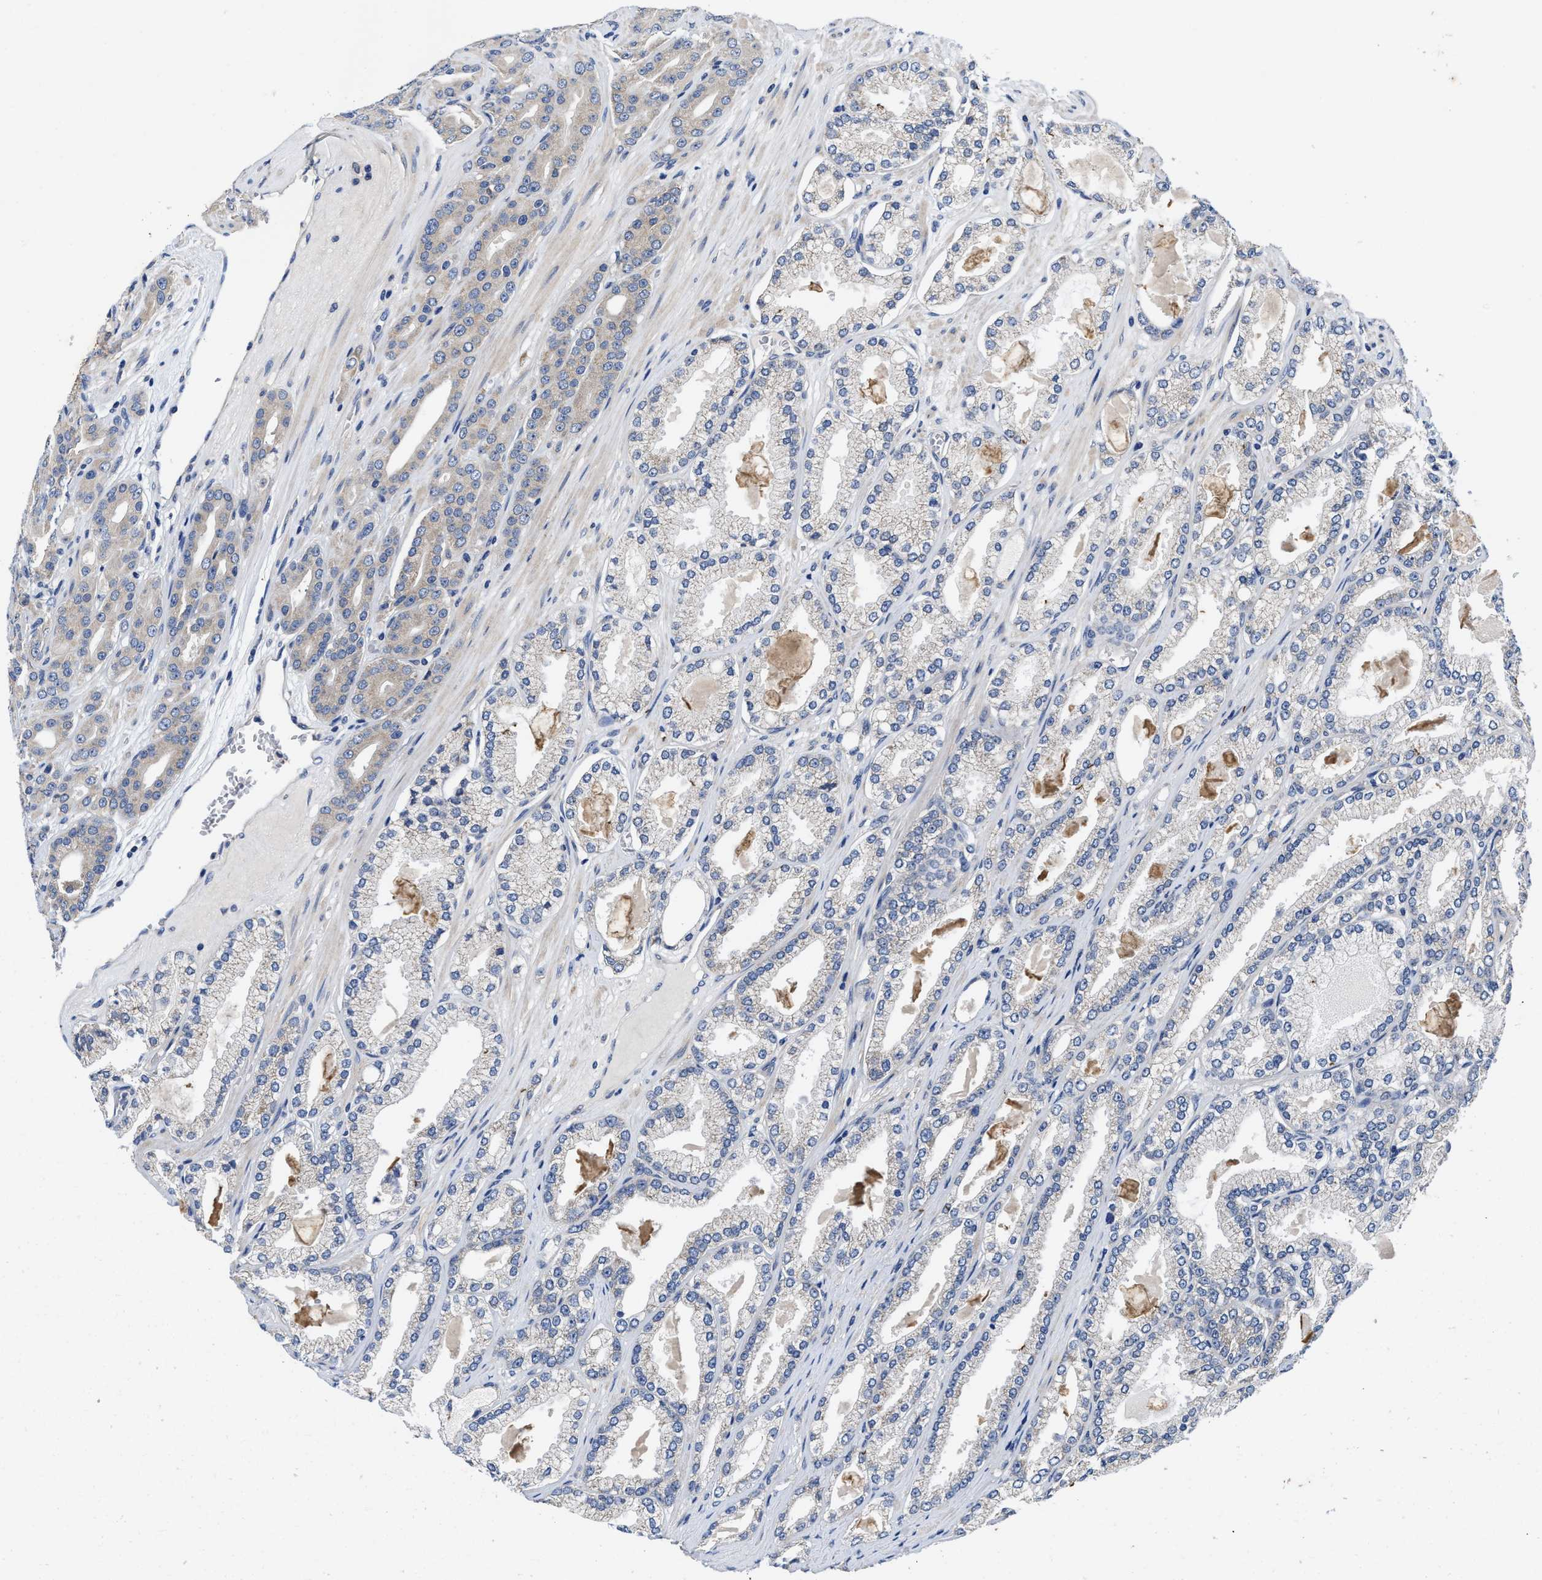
{"staining": {"intensity": "weak", "quantity": "<25%", "location": "cytoplasmic/membranous"}, "tissue": "prostate cancer", "cell_type": "Tumor cells", "image_type": "cancer", "snomed": [{"axis": "morphology", "description": "Adenocarcinoma, High grade"}, {"axis": "topography", "description": "Prostate"}], "caption": "A histopathology image of prostate cancer stained for a protein exhibits no brown staining in tumor cells.", "gene": "EFNA4", "patient": {"sex": "male", "age": 71}}